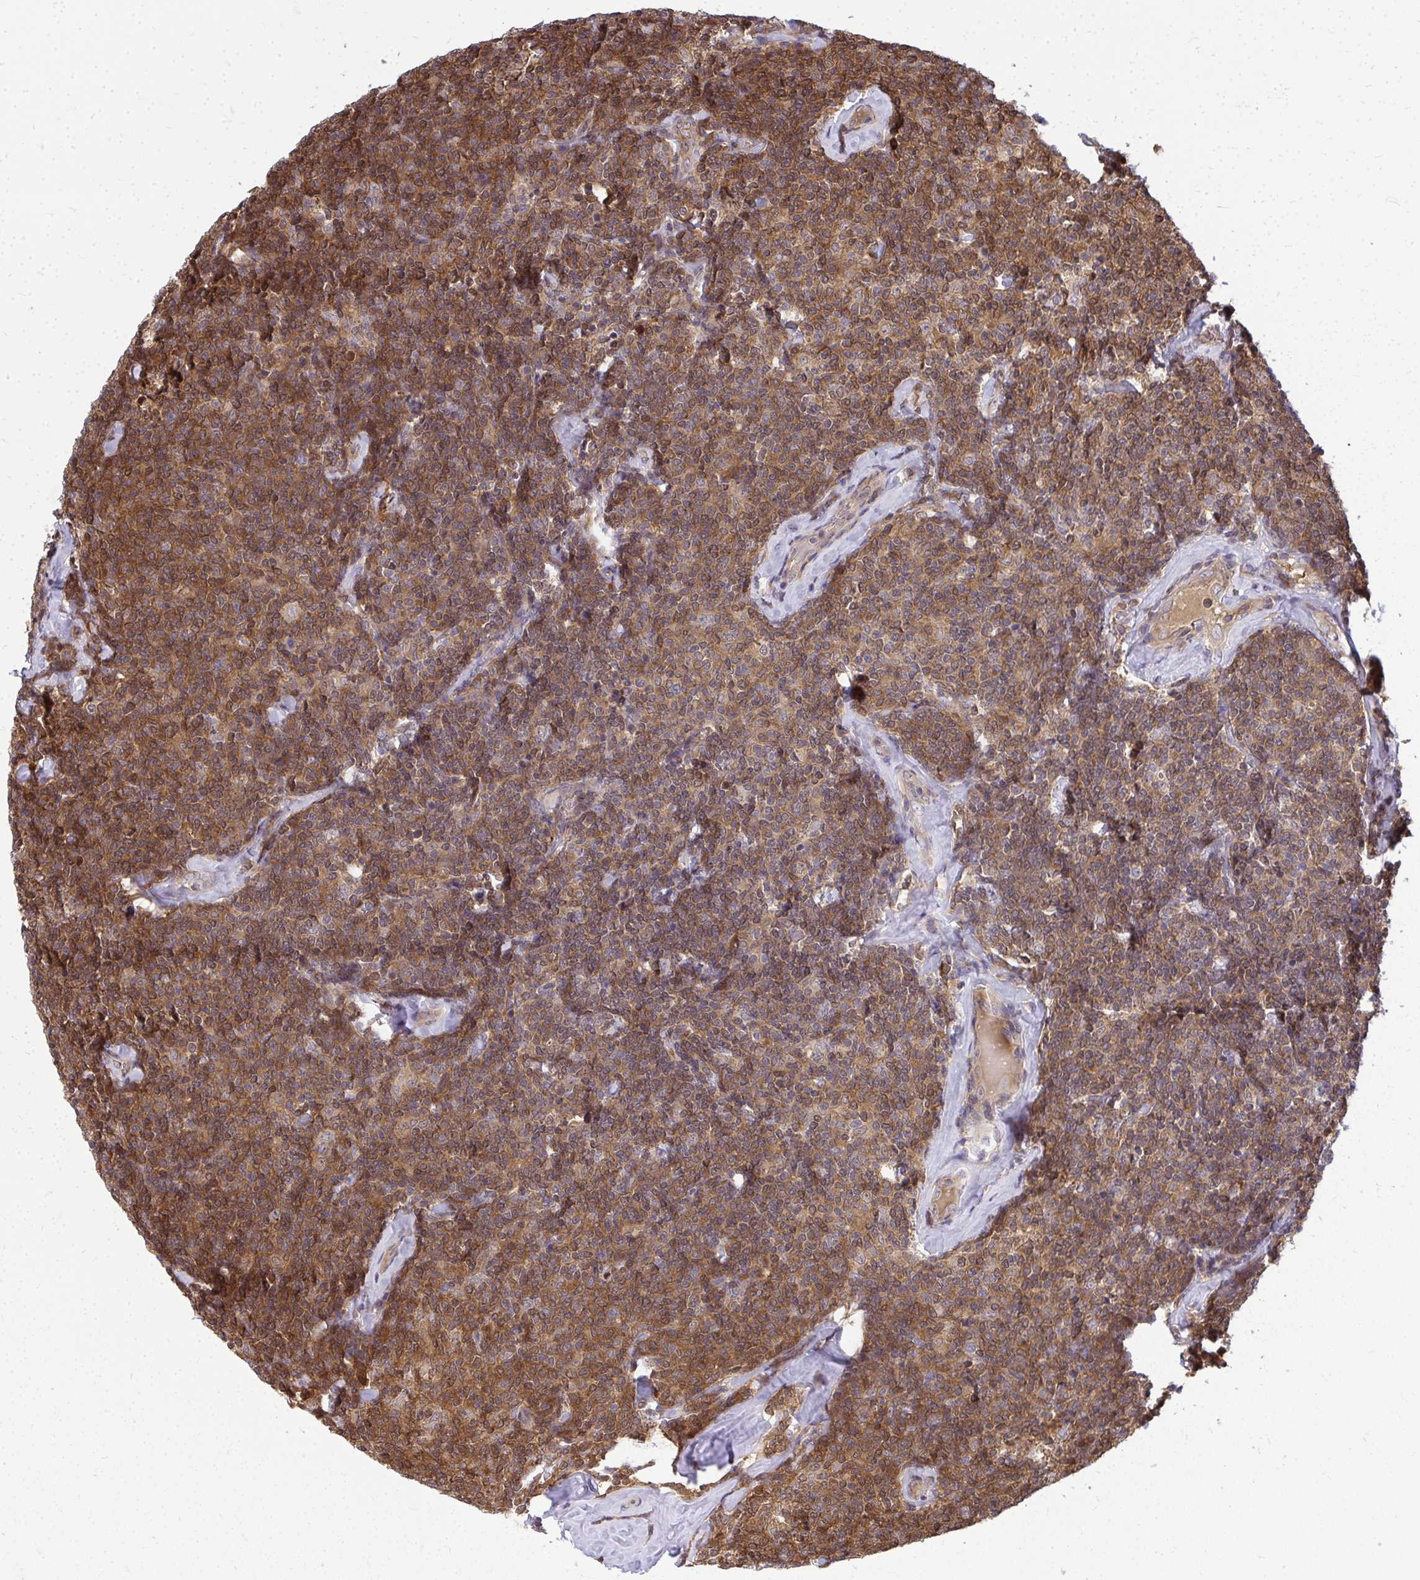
{"staining": {"intensity": "moderate", "quantity": ">75%", "location": "cytoplasmic/membranous"}, "tissue": "lymphoma", "cell_type": "Tumor cells", "image_type": "cancer", "snomed": [{"axis": "morphology", "description": "Malignant lymphoma, non-Hodgkin's type, Low grade"}, {"axis": "topography", "description": "Lymph node"}], "caption": "About >75% of tumor cells in malignant lymphoma, non-Hodgkin's type (low-grade) show moderate cytoplasmic/membranous protein staining as visualized by brown immunohistochemical staining.", "gene": "HDHD2", "patient": {"sex": "female", "age": 56}}